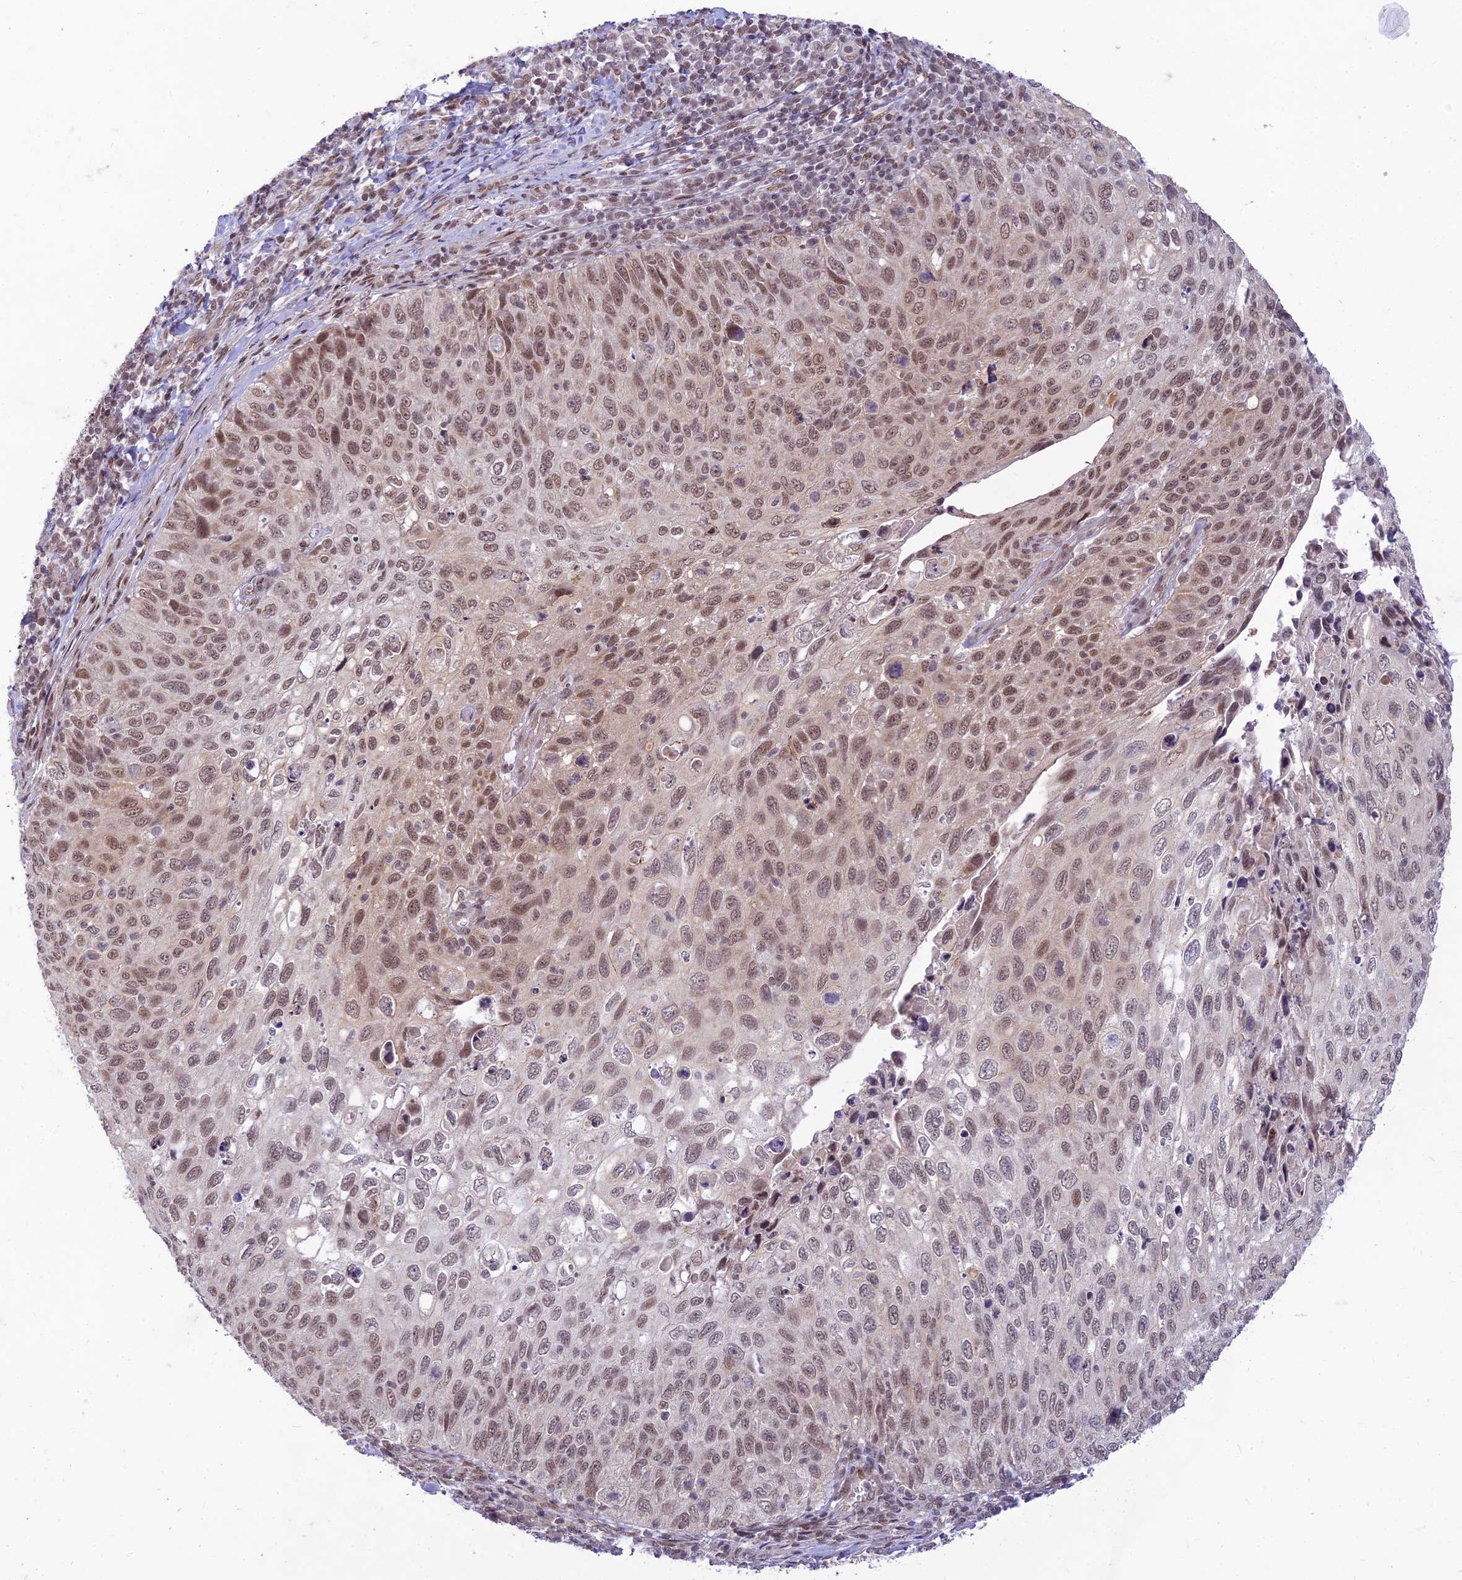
{"staining": {"intensity": "moderate", "quantity": ">75%", "location": "nuclear"}, "tissue": "cervical cancer", "cell_type": "Tumor cells", "image_type": "cancer", "snomed": [{"axis": "morphology", "description": "Squamous cell carcinoma, NOS"}, {"axis": "topography", "description": "Cervix"}], "caption": "Moderate nuclear expression for a protein is appreciated in about >75% of tumor cells of squamous cell carcinoma (cervical) using immunohistochemistry (IHC).", "gene": "MICOS13", "patient": {"sex": "female", "age": 70}}